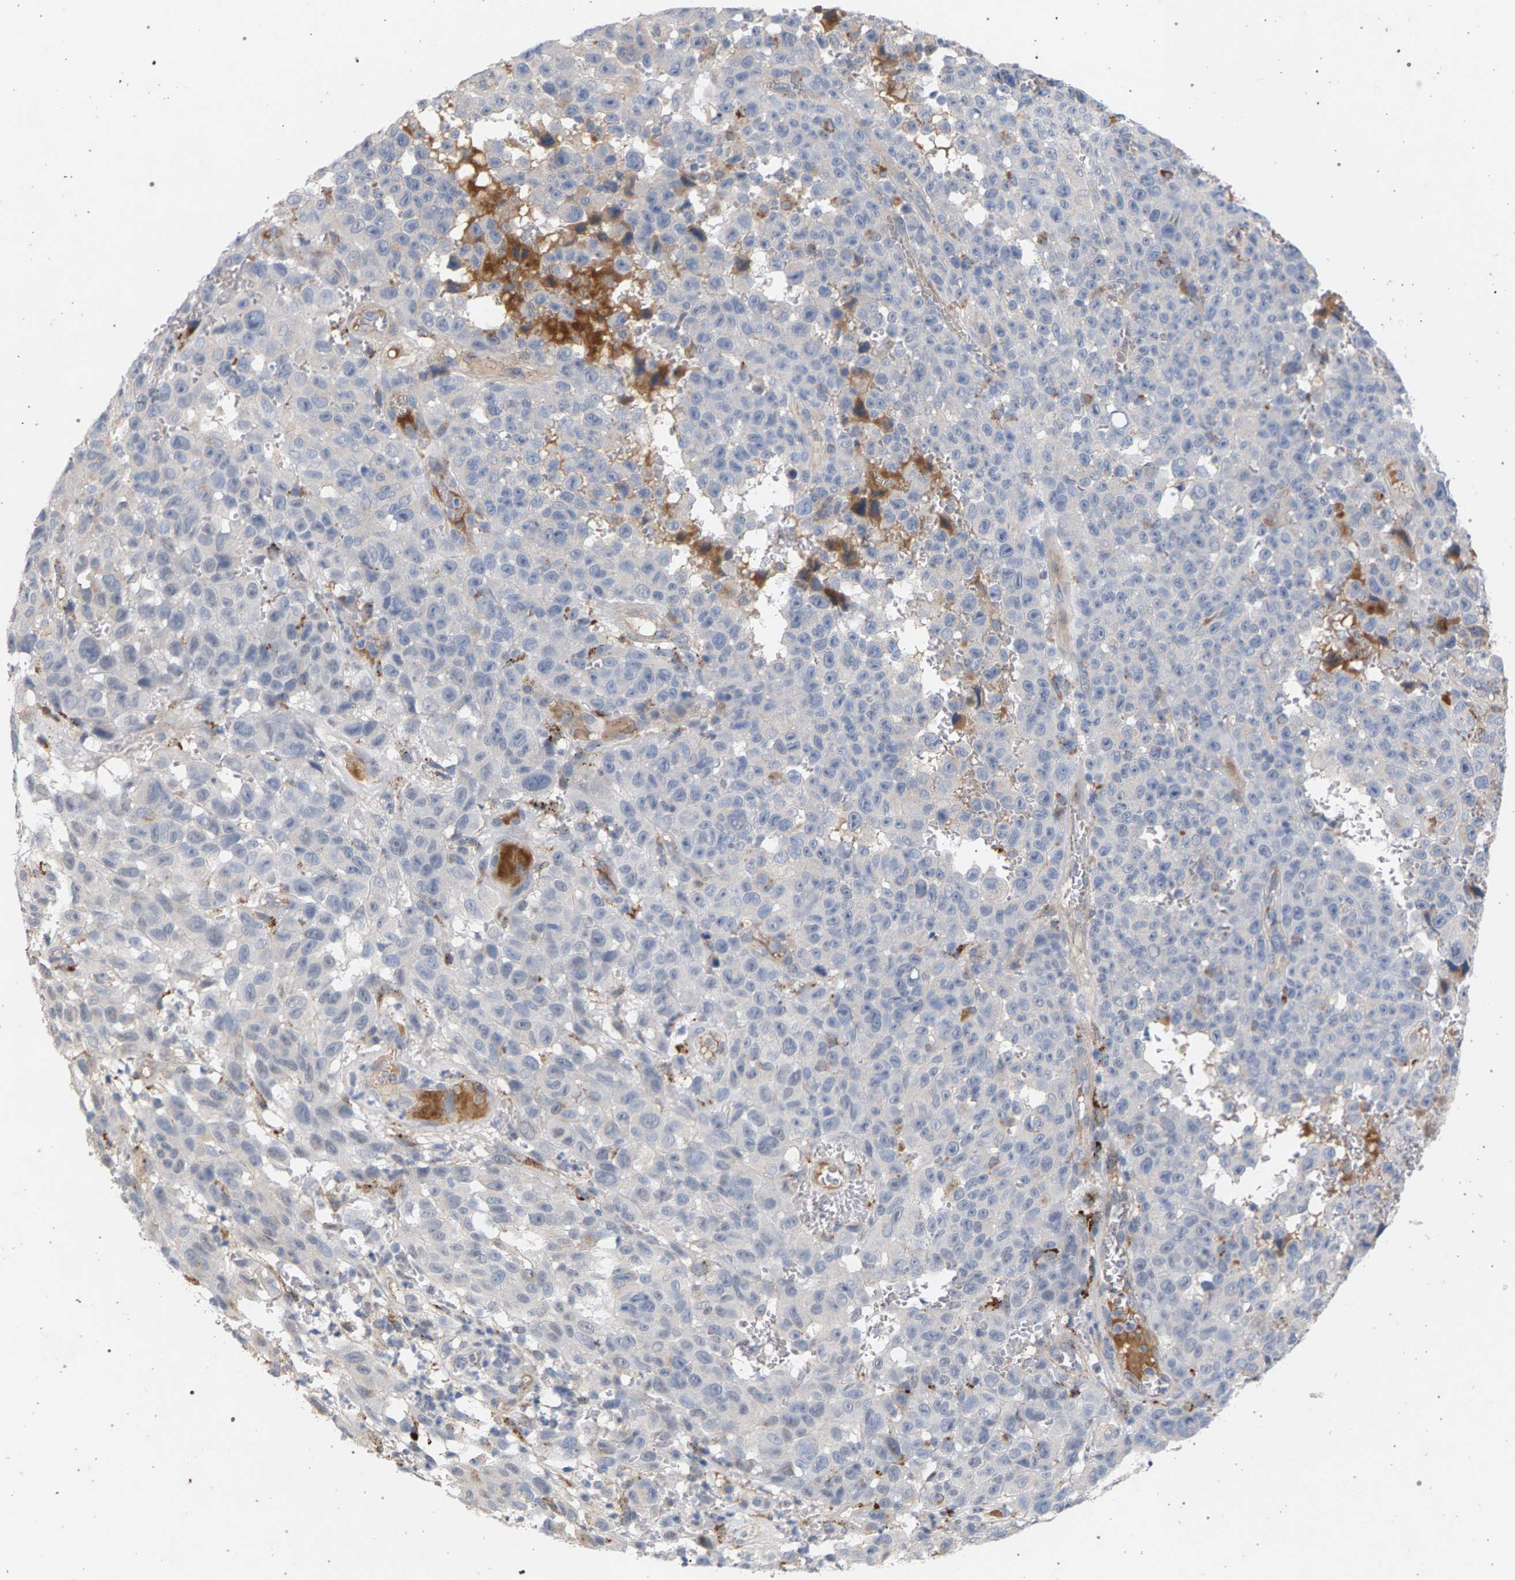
{"staining": {"intensity": "negative", "quantity": "none", "location": "none"}, "tissue": "melanoma", "cell_type": "Tumor cells", "image_type": "cancer", "snomed": [{"axis": "morphology", "description": "Malignant melanoma, NOS"}, {"axis": "topography", "description": "Skin"}], "caption": "Image shows no significant protein positivity in tumor cells of malignant melanoma.", "gene": "MAMDC2", "patient": {"sex": "female", "age": 82}}